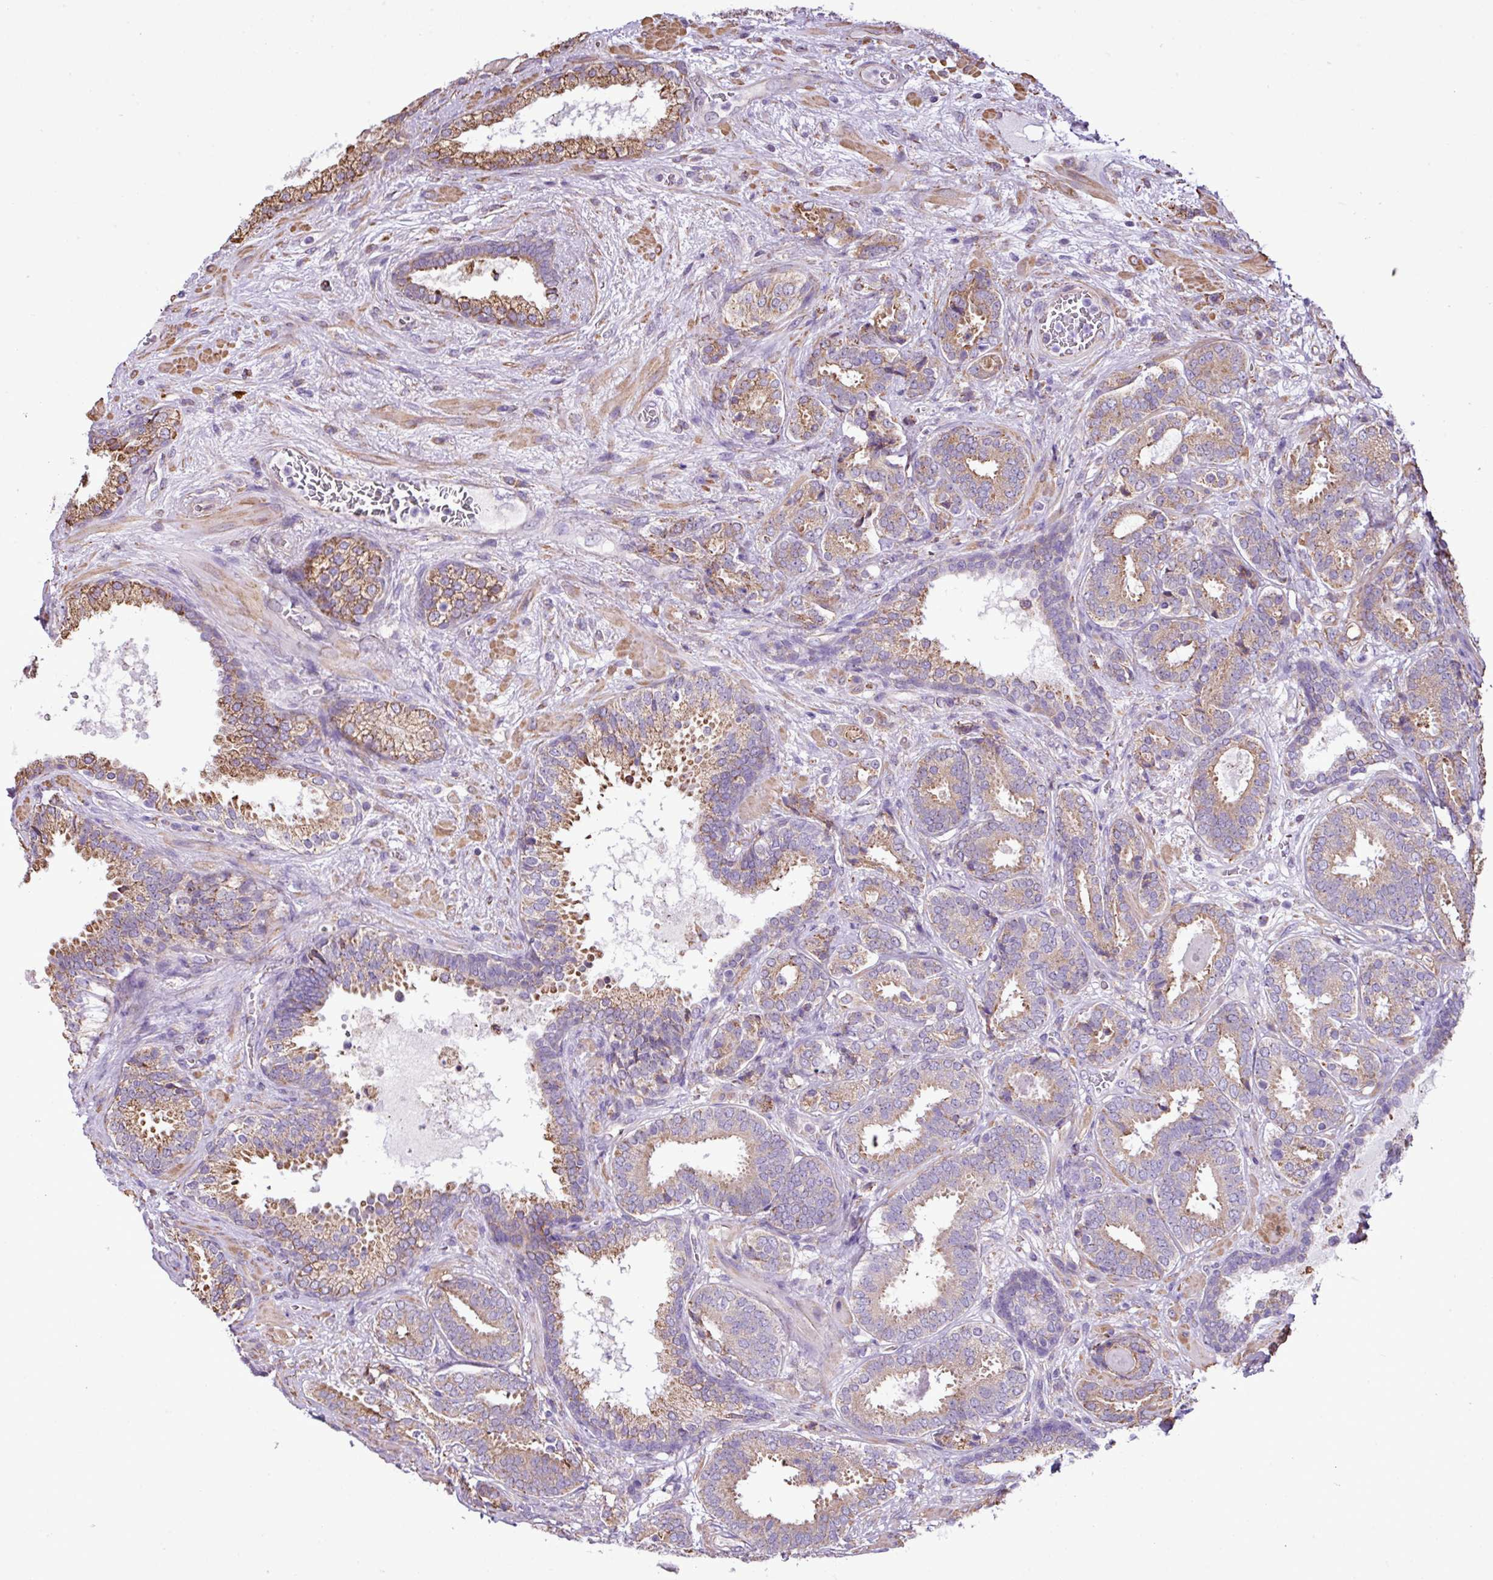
{"staining": {"intensity": "weak", "quantity": "25%-75%", "location": "cytoplasmic/membranous"}, "tissue": "prostate cancer", "cell_type": "Tumor cells", "image_type": "cancer", "snomed": [{"axis": "morphology", "description": "Adenocarcinoma, High grade"}, {"axis": "topography", "description": "Prostate"}], "caption": "The micrograph exhibits a brown stain indicating the presence of a protein in the cytoplasmic/membranous of tumor cells in prostate cancer.", "gene": "ZSCAN5A", "patient": {"sex": "male", "age": 65}}